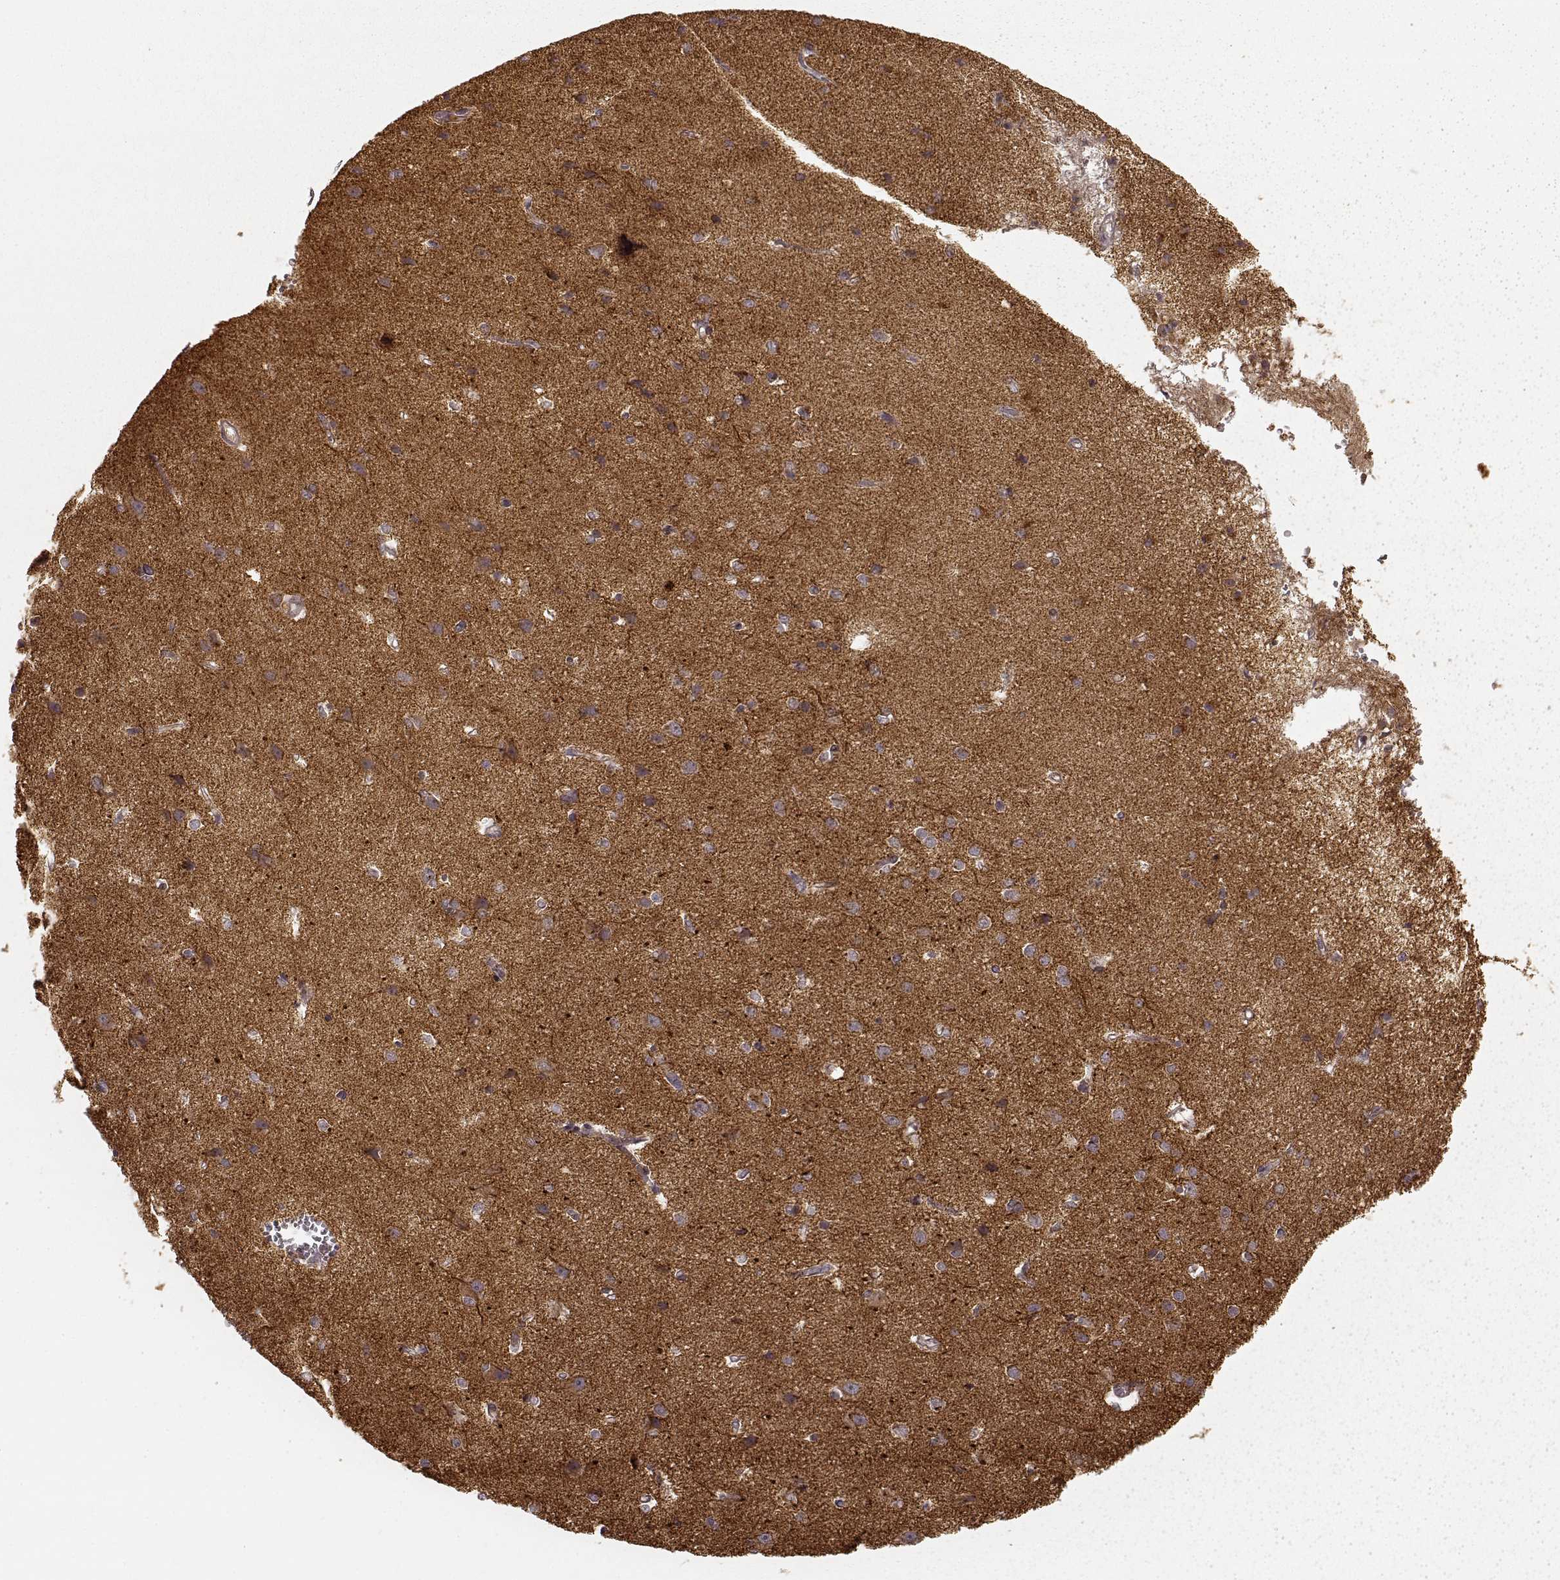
{"staining": {"intensity": "negative", "quantity": "none", "location": "none"}, "tissue": "cerebral cortex", "cell_type": "Endothelial cells", "image_type": "normal", "snomed": [{"axis": "morphology", "description": "Normal tissue, NOS"}, {"axis": "topography", "description": "Cerebral cortex"}], "caption": "Cerebral cortex stained for a protein using immunohistochemistry (IHC) exhibits no expression endothelial cells.", "gene": "SLC12A9", "patient": {"sex": "male", "age": 37}}